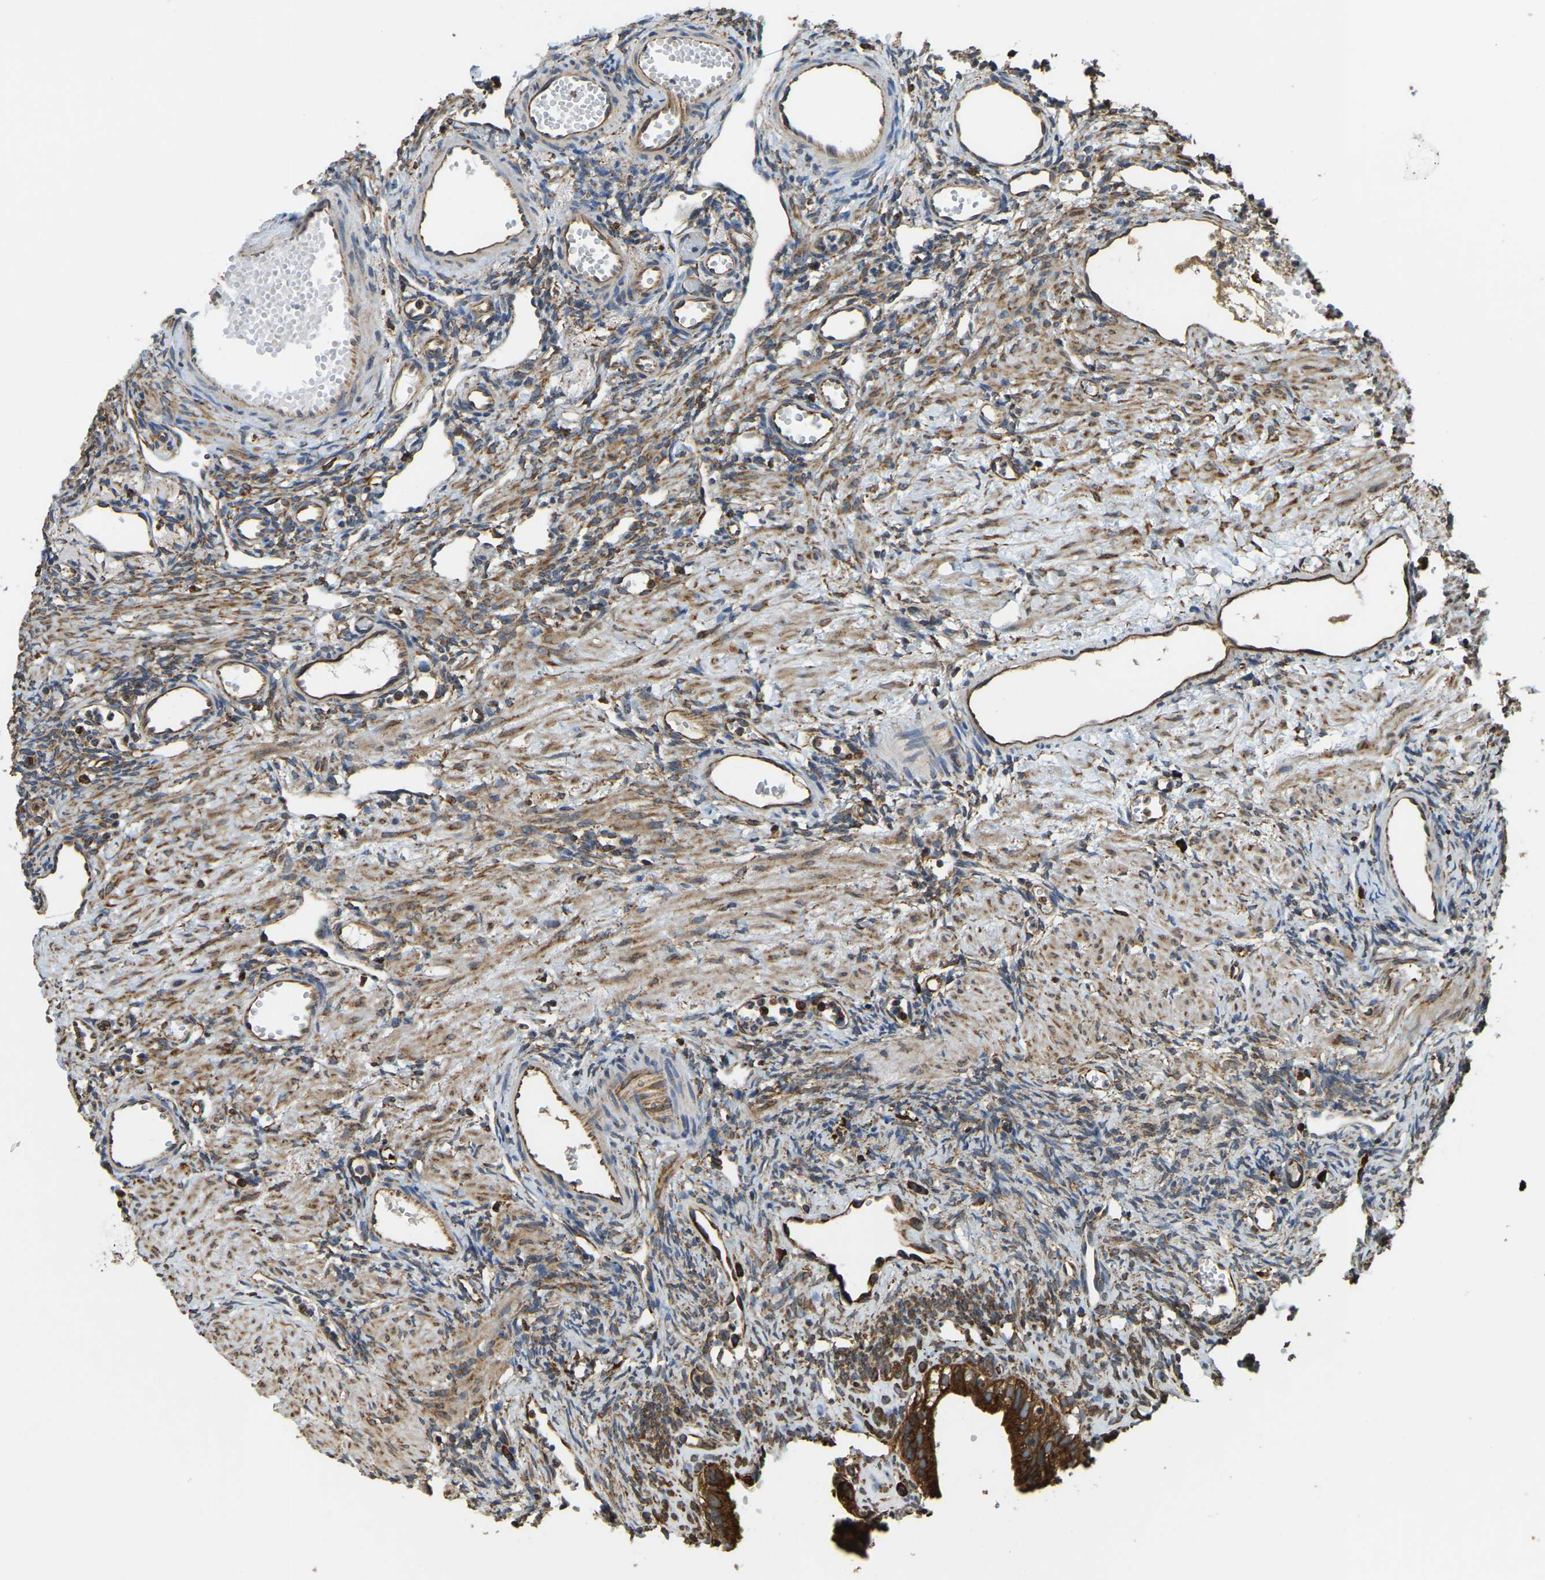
{"staining": {"intensity": "moderate", "quantity": ">75%", "location": "cytoplasmic/membranous"}, "tissue": "ovary", "cell_type": "Follicle cells", "image_type": "normal", "snomed": [{"axis": "morphology", "description": "Normal tissue, NOS"}, {"axis": "topography", "description": "Ovary"}], "caption": "Moderate cytoplasmic/membranous expression is identified in about >75% of follicle cells in normal ovary.", "gene": "RNF115", "patient": {"sex": "female", "age": 33}}